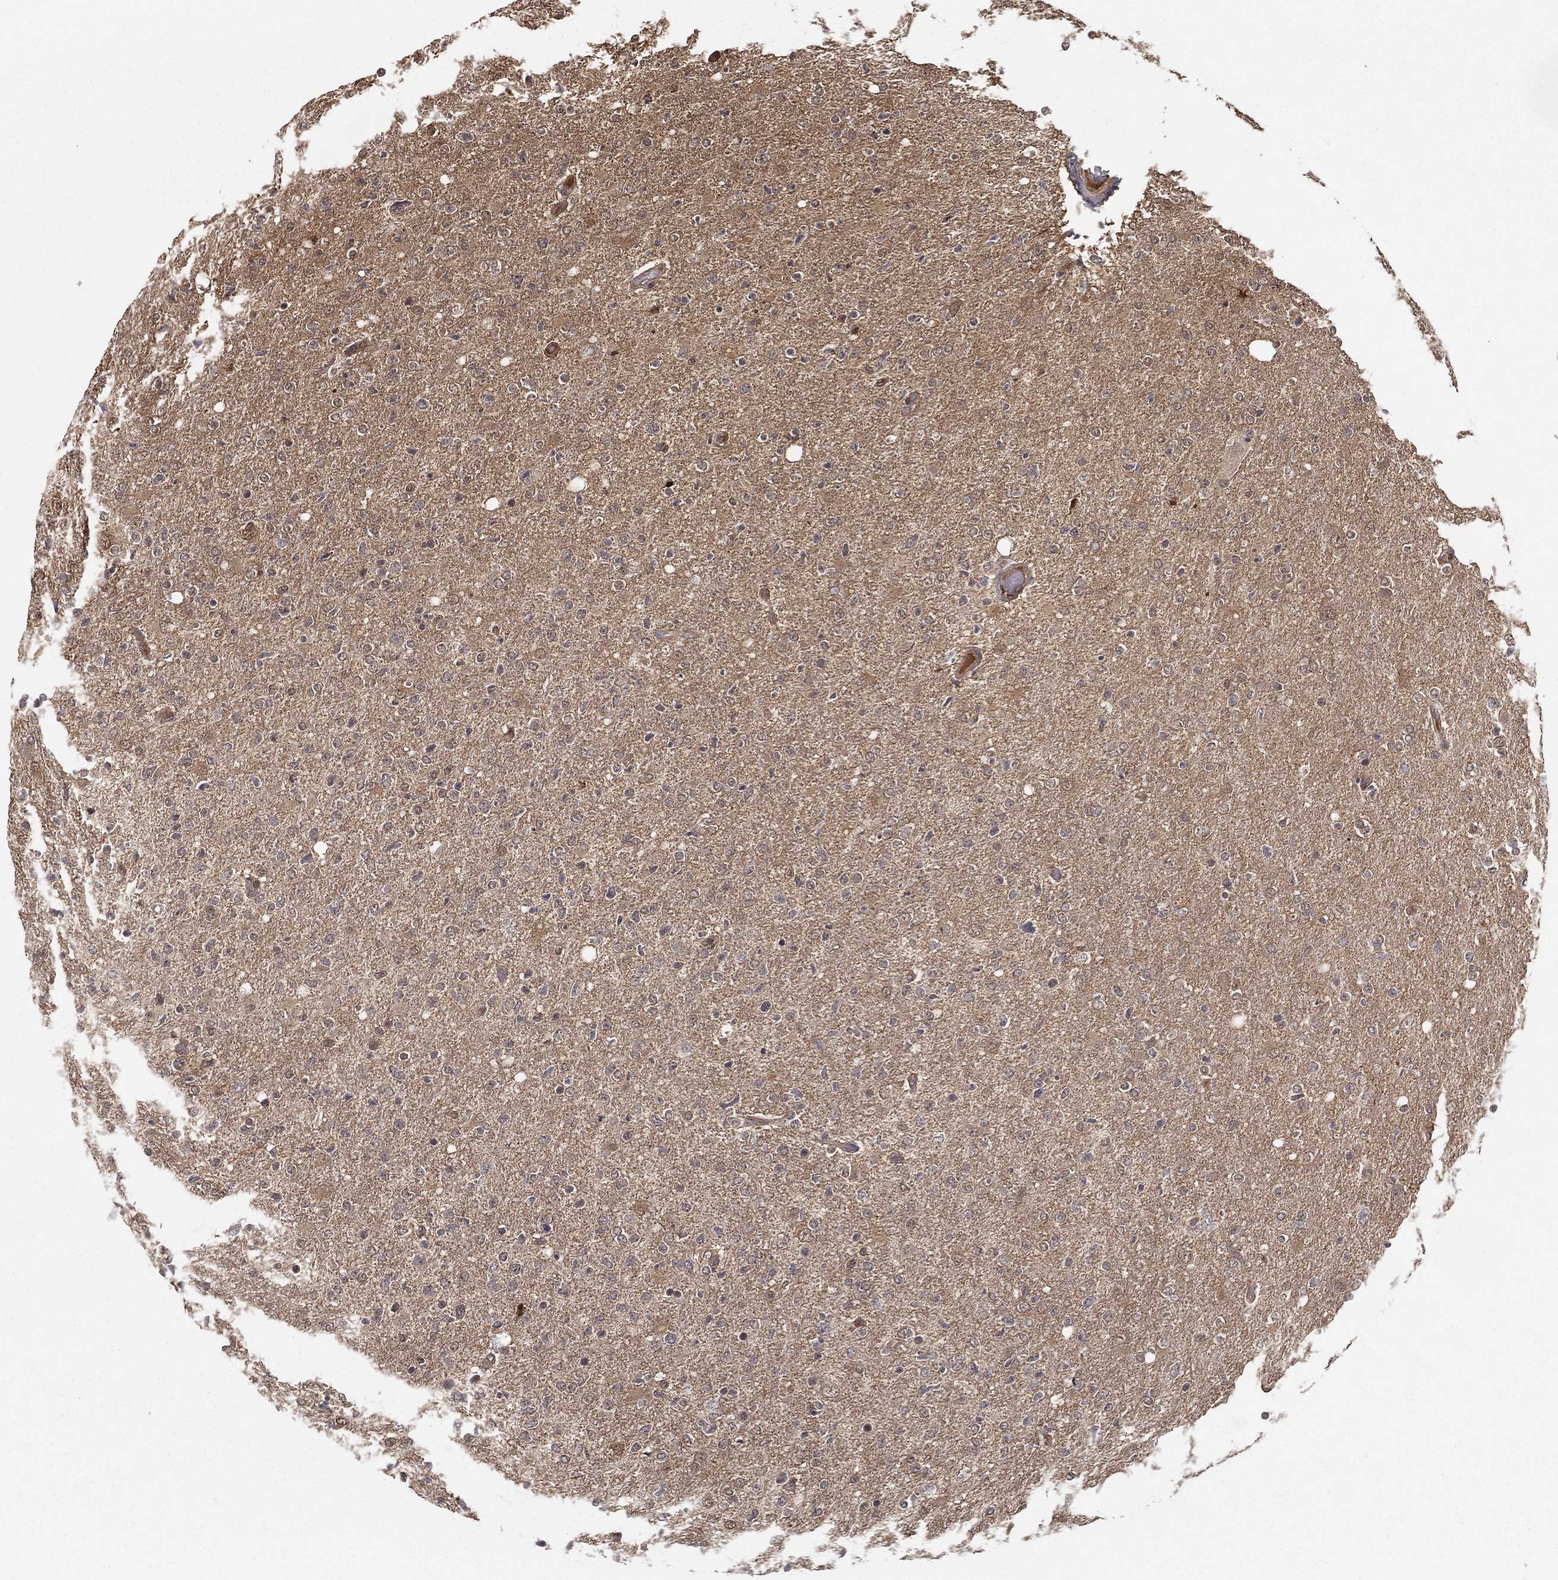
{"staining": {"intensity": "negative", "quantity": "none", "location": "none"}, "tissue": "glioma", "cell_type": "Tumor cells", "image_type": "cancer", "snomed": [{"axis": "morphology", "description": "Glioma, malignant, High grade"}, {"axis": "topography", "description": "Cerebral cortex"}], "caption": "The micrograph exhibits no significant staining in tumor cells of malignant glioma (high-grade). (Stains: DAB (3,3'-diaminobenzidine) IHC with hematoxylin counter stain, Microscopy: brightfield microscopy at high magnification).", "gene": "SLC6A6", "patient": {"sex": "male", "age": 70}}